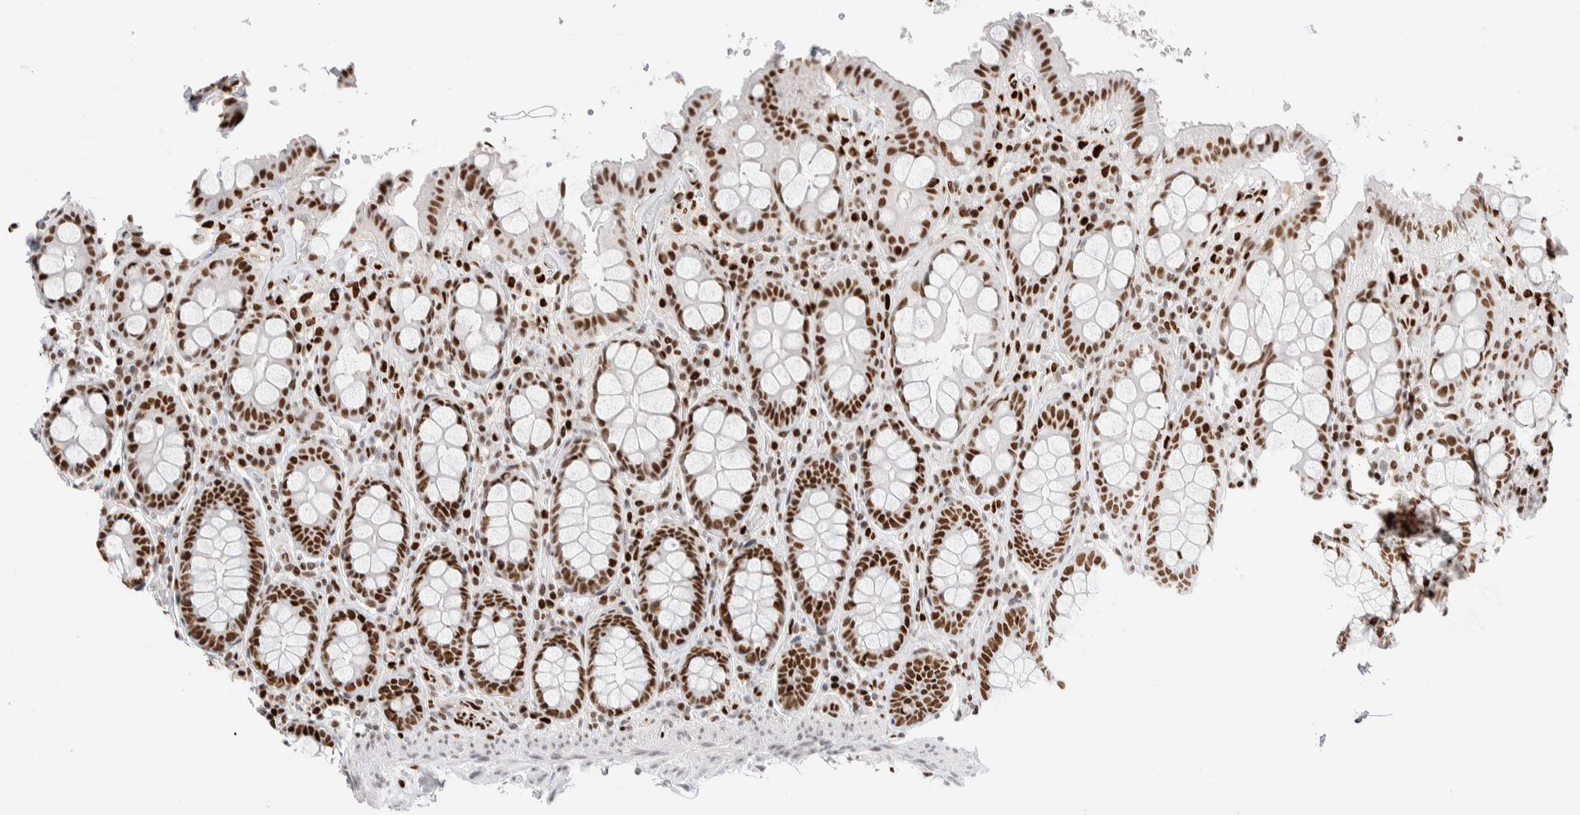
{"staining": {"intensity": "strong", "quantity": ">75%", "location": "nuclear"}, "tissue": "colon", "cell_type": "Endothelial cells", "image_type": "normal", "snomed": [{"axis": "morphology", "description": "Normal tissue, NOS"}, {"axis": "topography", "description": "Colon"}, {"axis": "topography", "description": "Peripheral nerve tissue"}], "caption": "Immunohistochemistry (IHC) staining of benign colon, which exhibits high levels of strong nuclear staining in about >75% of endothelial cells indicating strong nuclear protein staining. The staining was performed using DAB (brown) for protein detection and nuclei were counterstained in hematoxylin (blue).", "gene": "C17orf49", "patient": {"sex": "female", "age": 61}}